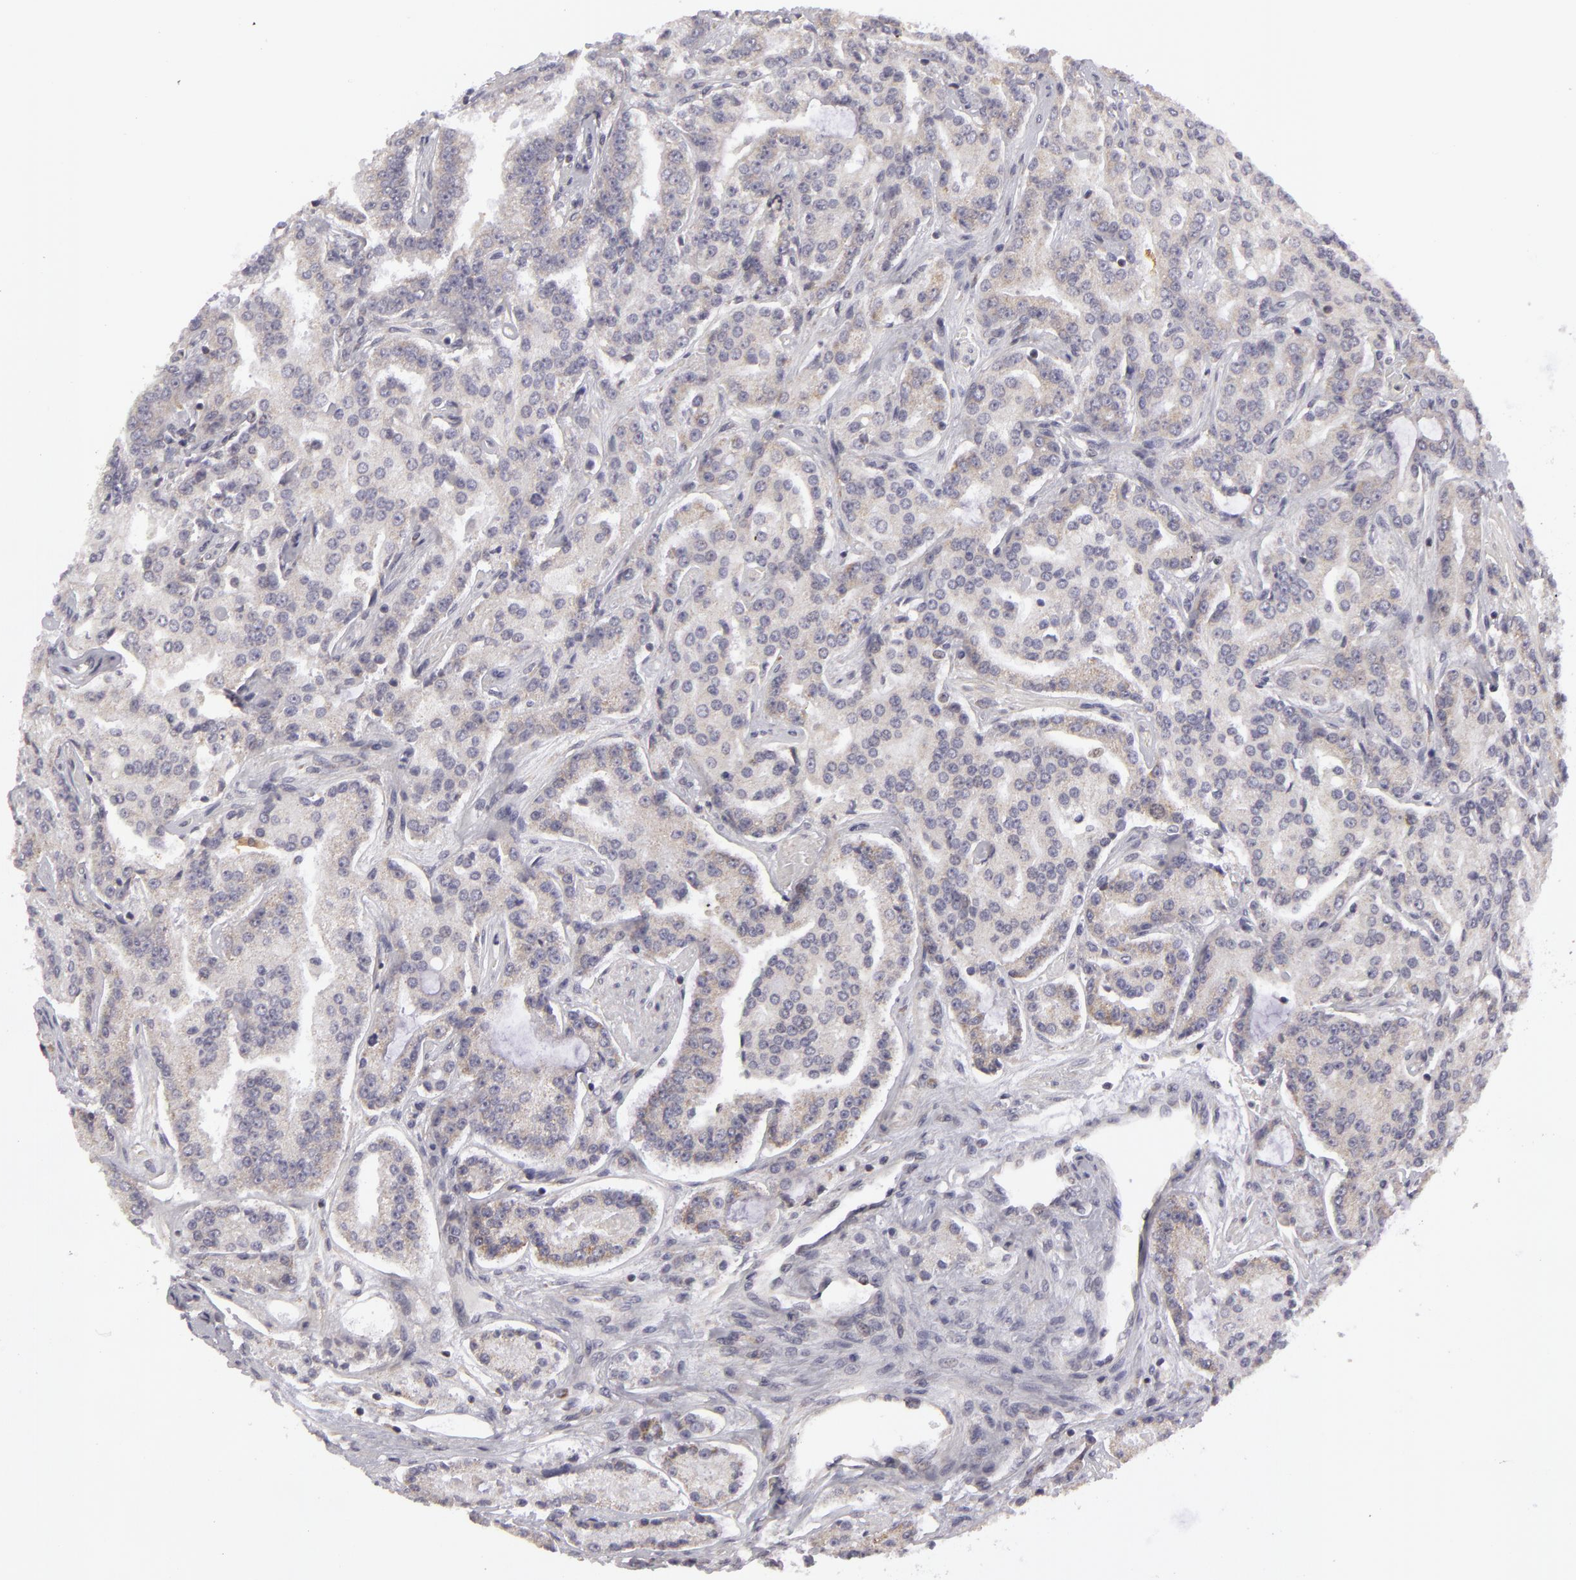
{"staining": {"intensity": "negative", "quantity": "none", "location": "none"}, "tissue": "prostate cancer", "cell_type": "Tumor cells", "image_type": "cancer", "snomed": [{"axis": "morphology", "description": "Adenocarcinoma, Medium grade"}, {"axis": "topography", "description": "Prostate"}], "caption": "Immunohistochemistry of prostate medium-grade adenocarcinoma demonstrates no expression in tumor cells.", "gene": "ATP2B3", "patient": {"sex": "male", "age": 72}}